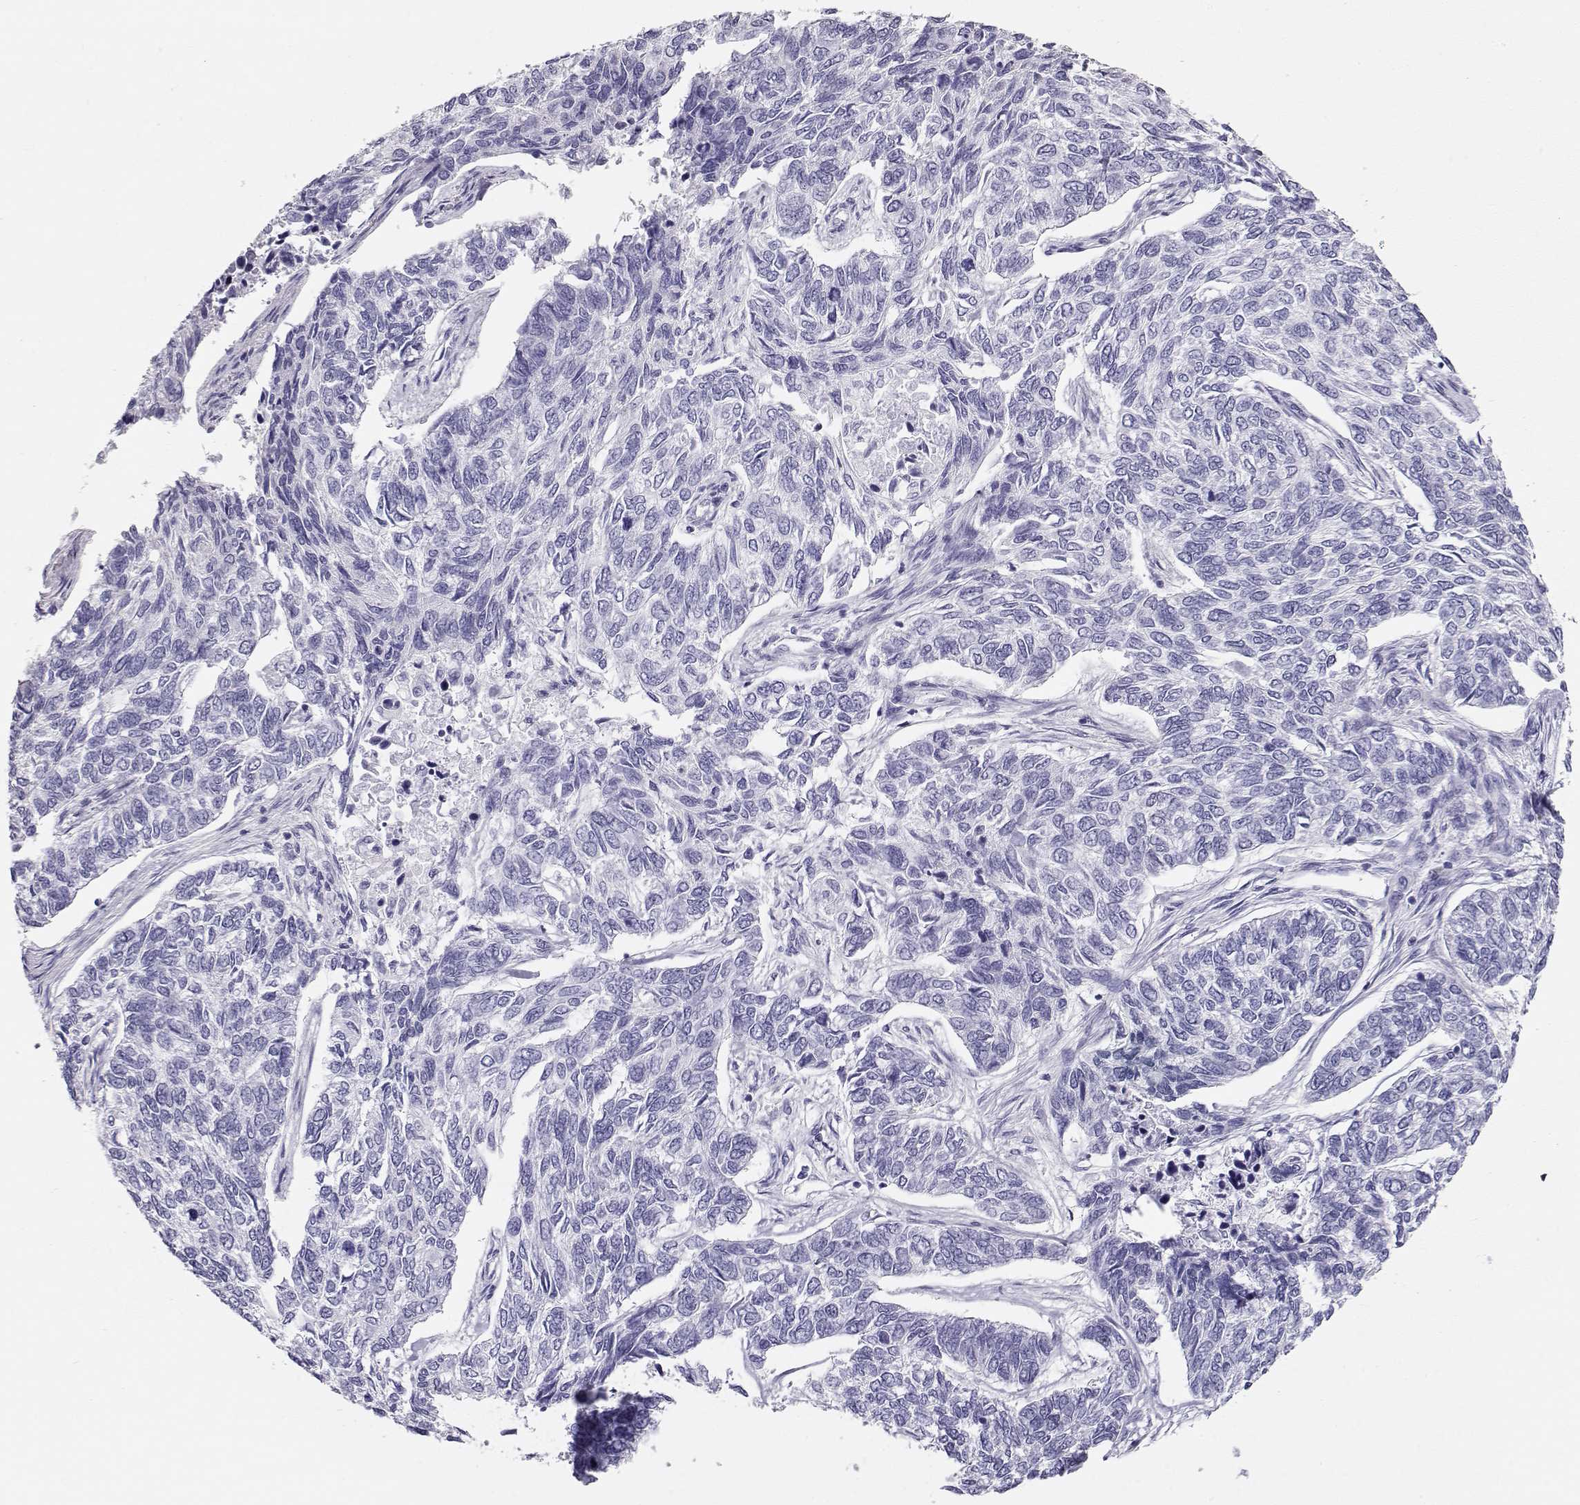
{"staining": {"intensity": "negative", "quantity": "none", "location": "none"}, "tissue": "skin cancer", "cell_type": "Tumor cells", "image_type": "cancer", "snomed": [{"axis": "morphology", "description": "Basal cell carcinoma"}, {"axis": "topography", "description": "Skin"}], "caption": "High power microscopy histopathology image of an immunohistochemistry histopathology image of skin basal cell carcinoma, revealing no significant positivity in tumor cells. Brightfield microscopy of immunohistochemistry stained with DAB (brown) and hematoxylin (blue), captured at high magnification.", "gene": "MAGEC1", "patient": {"sex": "female", "age": 65}}